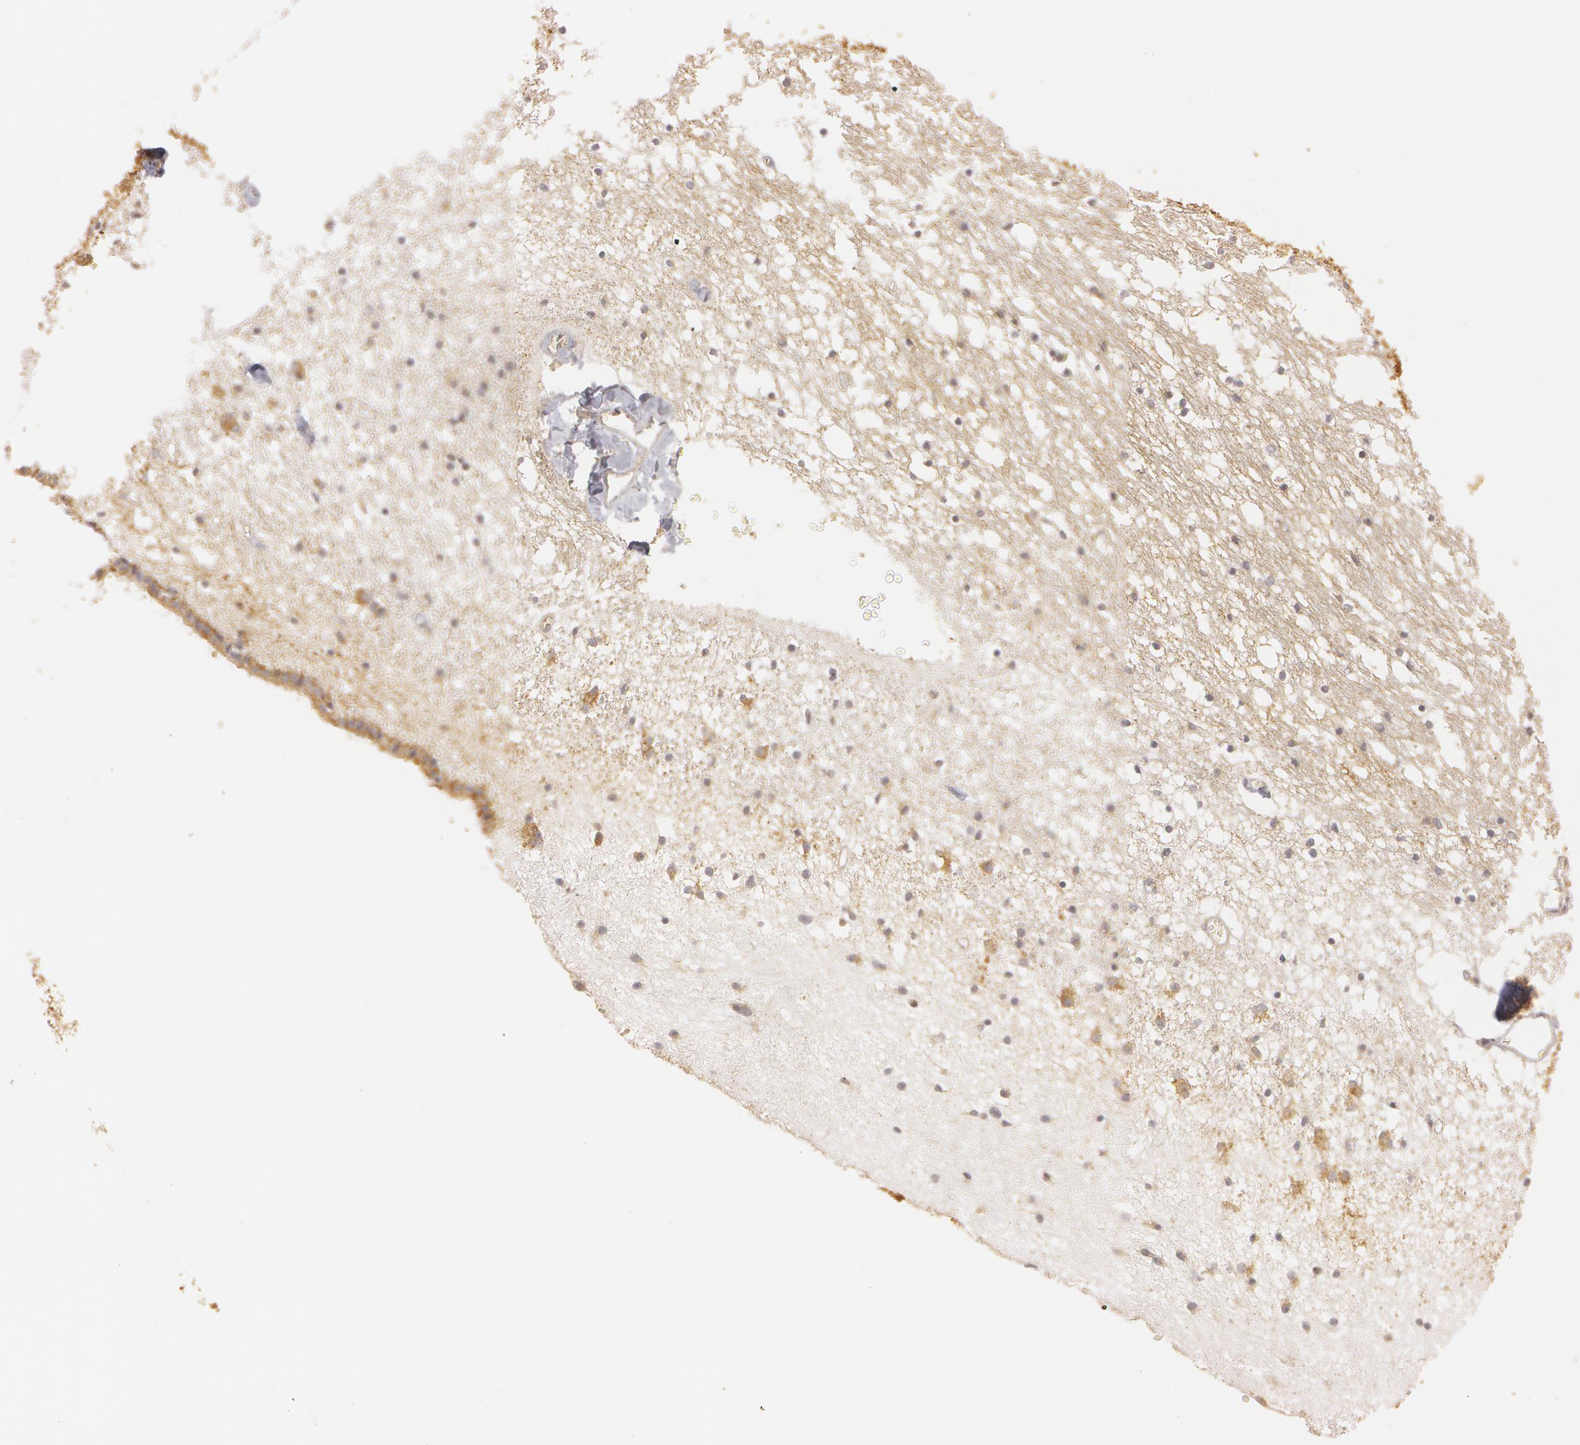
{"staining": {"intensity": "moderate", "quantity": "25%-75%", "location": "cytoplasmic/membranous"}, "tissue": "caudate", "cell_type": "Glial cells", "image_type": "normal", "snomed": [{"axis": "morphology", "description": "Normal tissue, NOS"}, {"axis": "topography", "description": "Lateral ventricle wall"}], "caption": "Immunohistochemistry image of normal caudate: human caudate stained using immunohistochemistry displays medium levels of moderate protein expression localized specifically in the cytoplasmic/membranous of glial cells, appearing as a cytoplasmic/membranous brown color.", "gene": "RALGAPA1", "patient": {"sex": "male", "age": 45}}